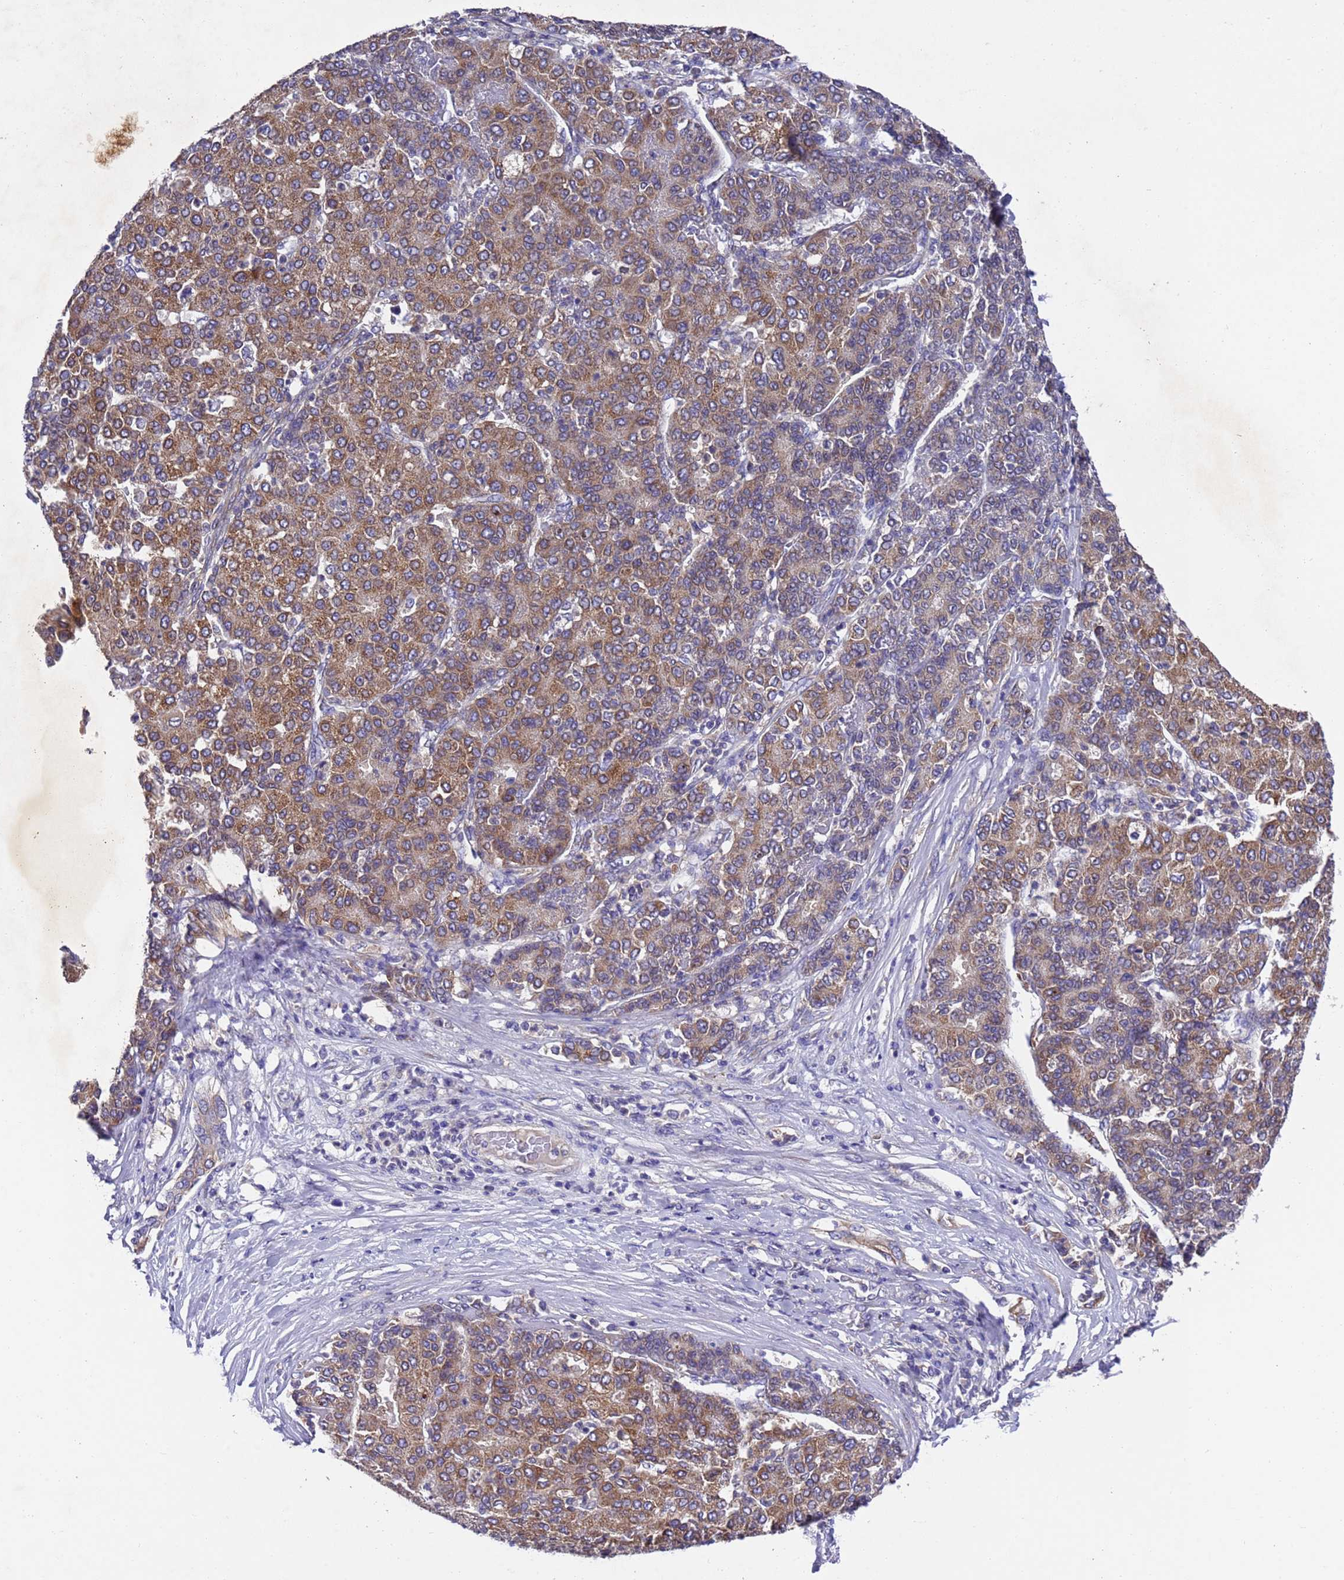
{"staining": {"intensity": "moderate", "quantity": ">75%", "location": "cytoplasmic/membranous"}, "tissue": "liver cancer", "cell_type": "Tumor cells", "image_type": "cancer", "snomed": [{"axis": "morphology", "description": "Carcinoma, Hepatocellular, NOS"}, {"axis": "topography", "description": "Liver"}], "caption": "Protein staining reveals moderate cytoplasmic/membranous staining in approximately >75% of tumor cells in liver hepatocellular carcinoma.", "gene": "DCAF12L2", "patient": {"sex": "male", "age": 65}}